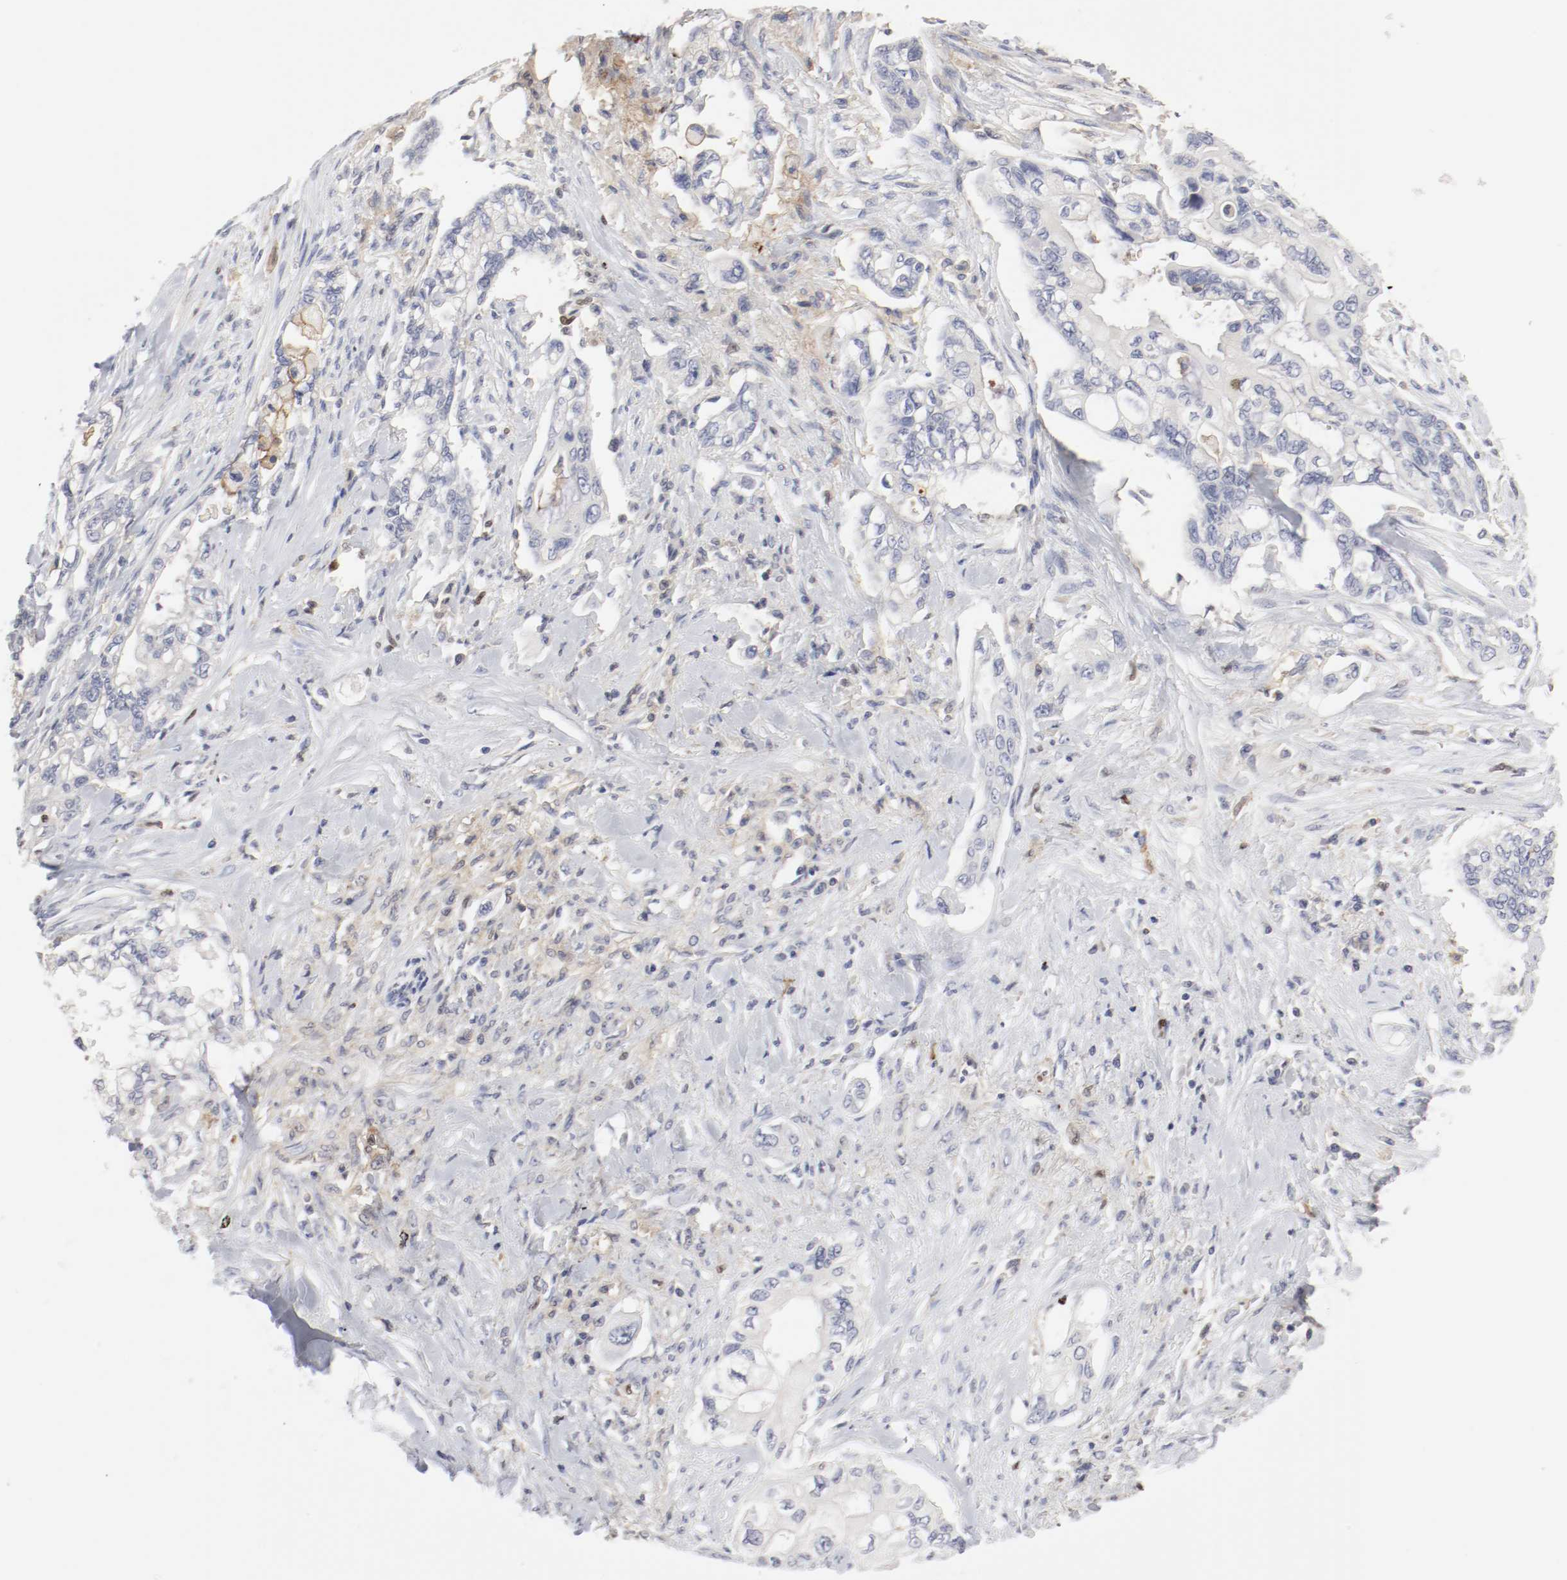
{"staining": {"intensity": "moderate", "quantity": "<25%", "location": "cytoplasmic/membranous"}, "tissue": "pancreatic cancer", "cell_type": "Tumor cells", "image_type": "cancer", "snomed": [{"axis": "morphology", "description": "Normal tissue, NOS"}, {"axis": "topography", "description": "Pancreas"}], "caption": "A histopathology image showing moderate cytoplasmic/membranous staining in approximately <25% of tumor cells in pancreatic cancer, as visualized by brown immunohistochemical staining.", "gene": "ITGAX", "patient": {"sex": "male", "age": 42}}